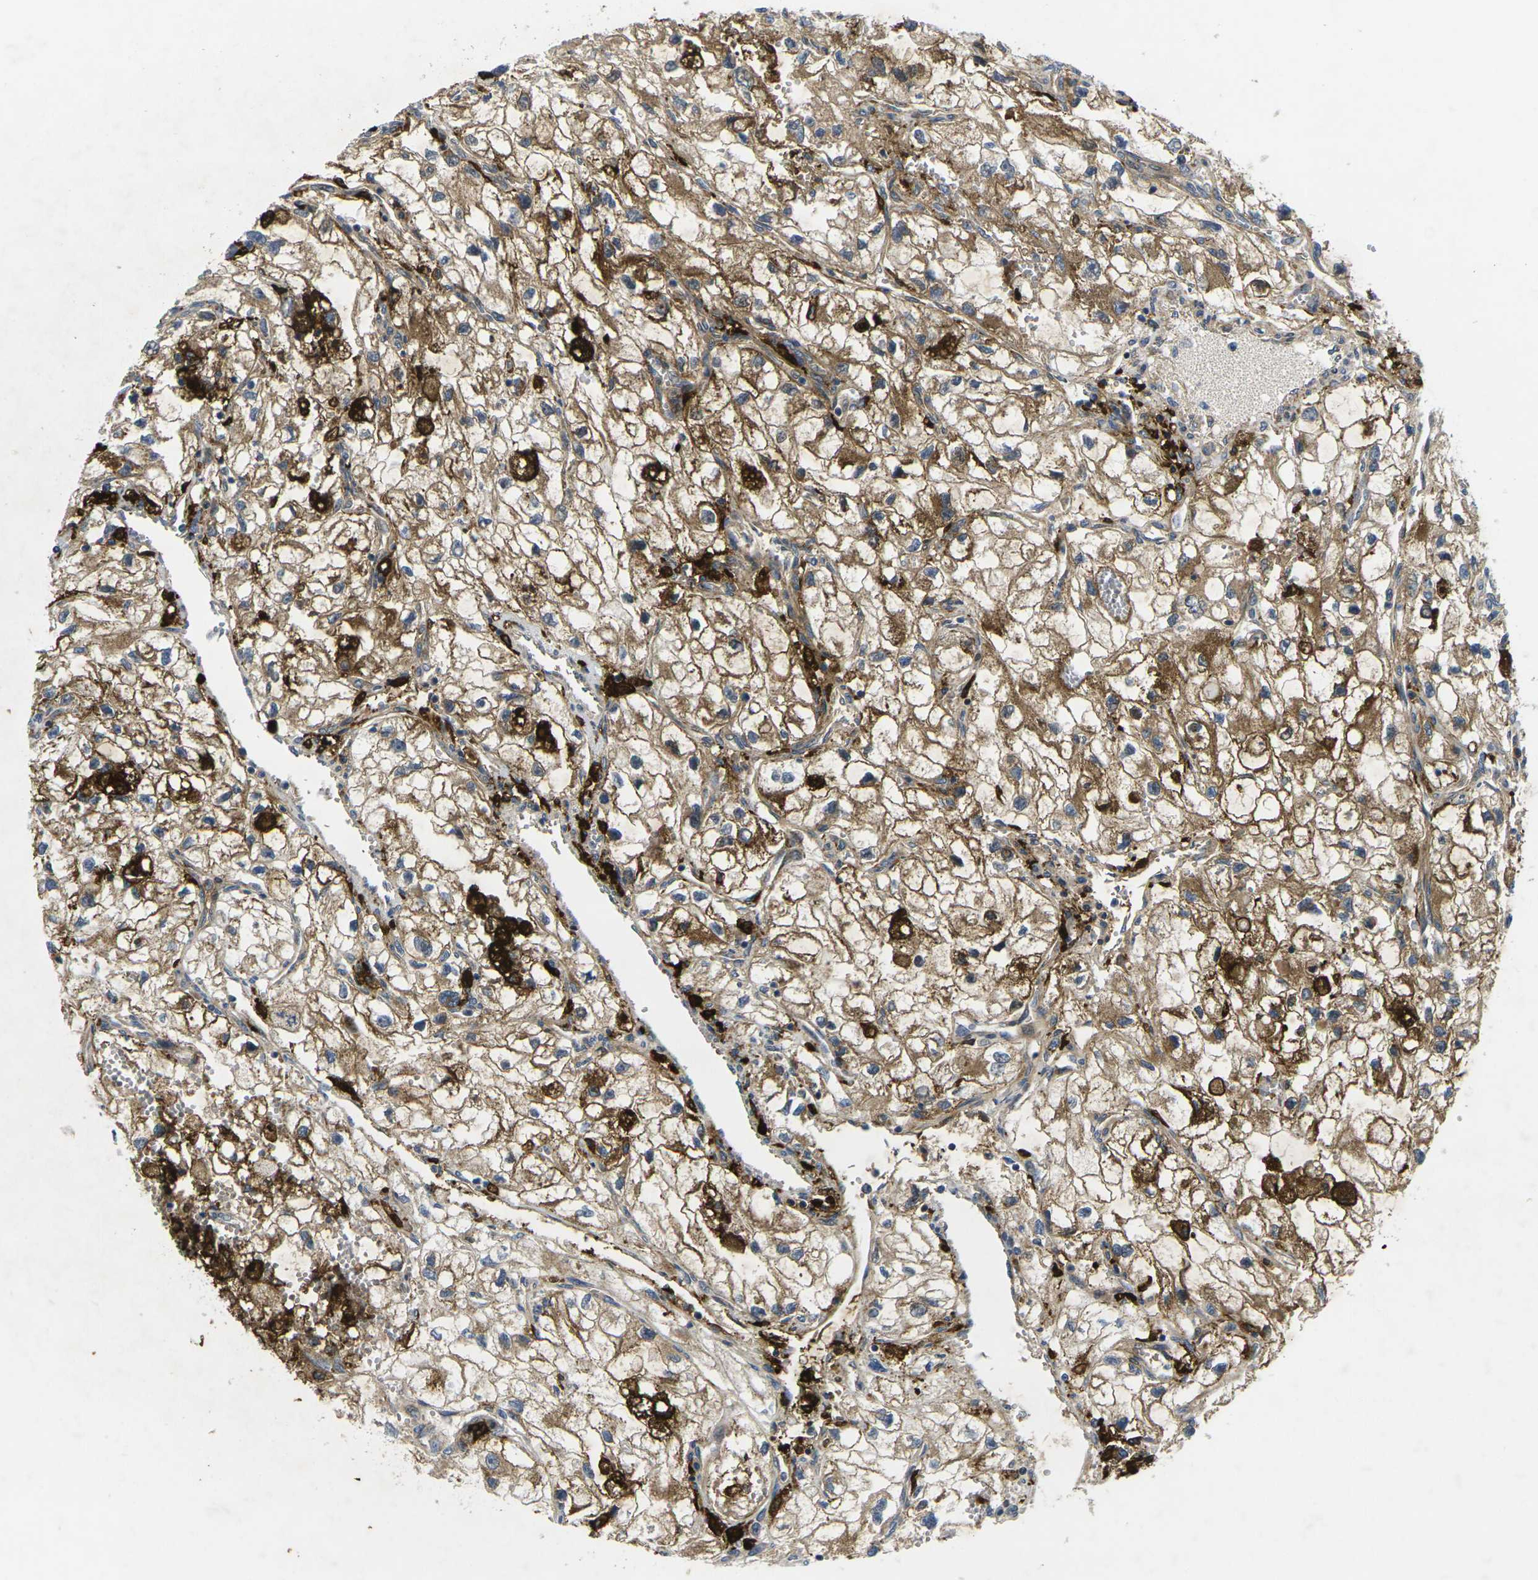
{"staining": {"intensity": "moderate", "quantity": ">75%", "location": "cytoplasmic/membranous"}, "tissue": "renal cancer", "cell_type": "Tumor cells", "image_type": "cancer", "snomed": [{"axis": "morphology", "description": "Adenocarcinoma, NOS"}, {"axis": "topography", "description": "Kidney"}], "caption": "Human renal adenocarcinoma stained with a brown dye reveals moderate cytoplasmic/membranous positive expression in approximately >75% of tumor cells.", "gene": "ROBO2", "patient": {"sex": "female", "age": 70}}